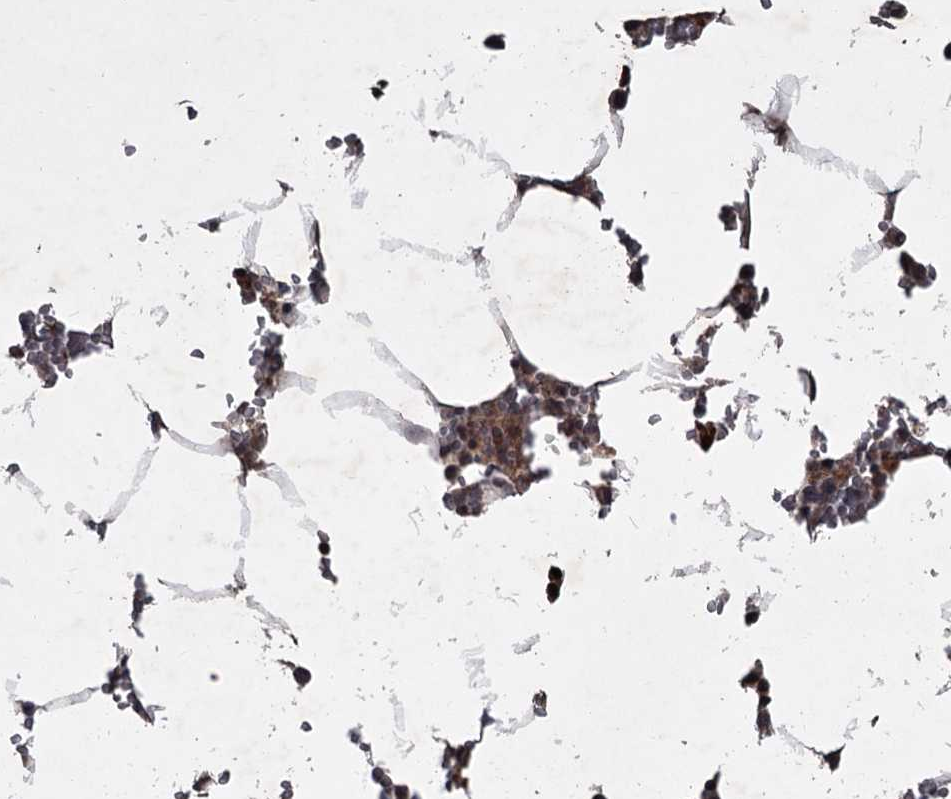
{"staining": {"intensity": "weak", "quantity": "25%-75%", "location": "cytoplasmic/membranous"}, "tissue": "bone marrow", "cell_type": "Hematopoietic cells", "image_type": "normal", "snomed": [{"axis": "morphology", "description": "Normal tissue, NOS"}, {"axis": "topography", "description": "Bone marrow"}], "caption": "Brown immunohistochemical staining in benign bone marrow demonstrates weak cytoplasmic/membranous expression in approximately 25%-75% of hematopoietic cells.", "gene": "UNC93B1", "patient": {"sex": "male", "age": 70}}